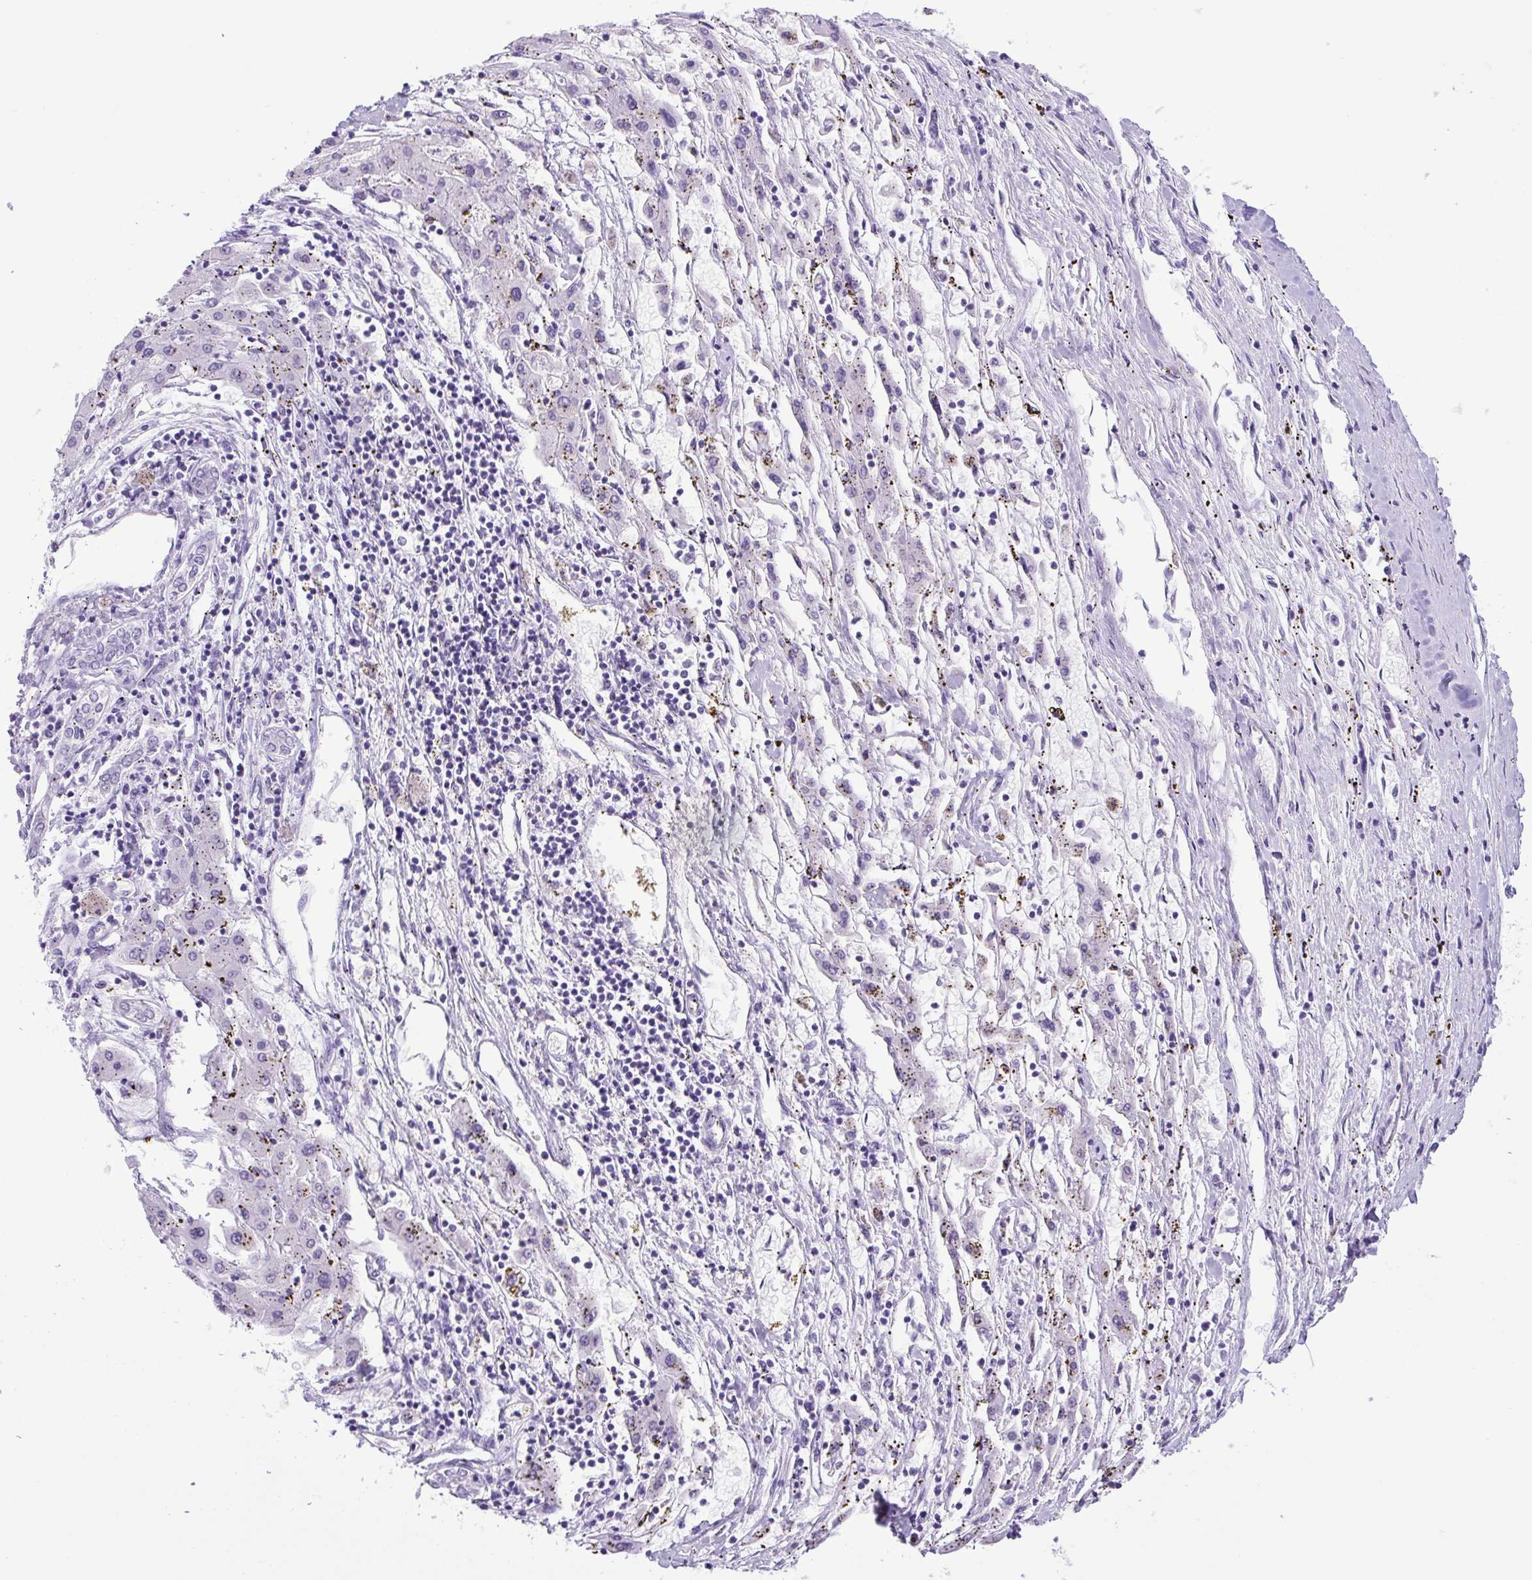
{"staining": {"intensity": "negative", "quantity": "none", "location": "none"}, "tissue": "liver cancer", "cell_type": "Tumor cells", "image_type": "cancer", "snomed": [{"axis": "morphology", "description": "Carcinoma, Hepatocellular, NOS"}, {"axis": "topography", "description": "Liver"}], "caption": "The micrograph shows no staining of tumor cells in liver cancer.", "gene": "KPNA1", "patient": {"sex": "male", "age": 72}}